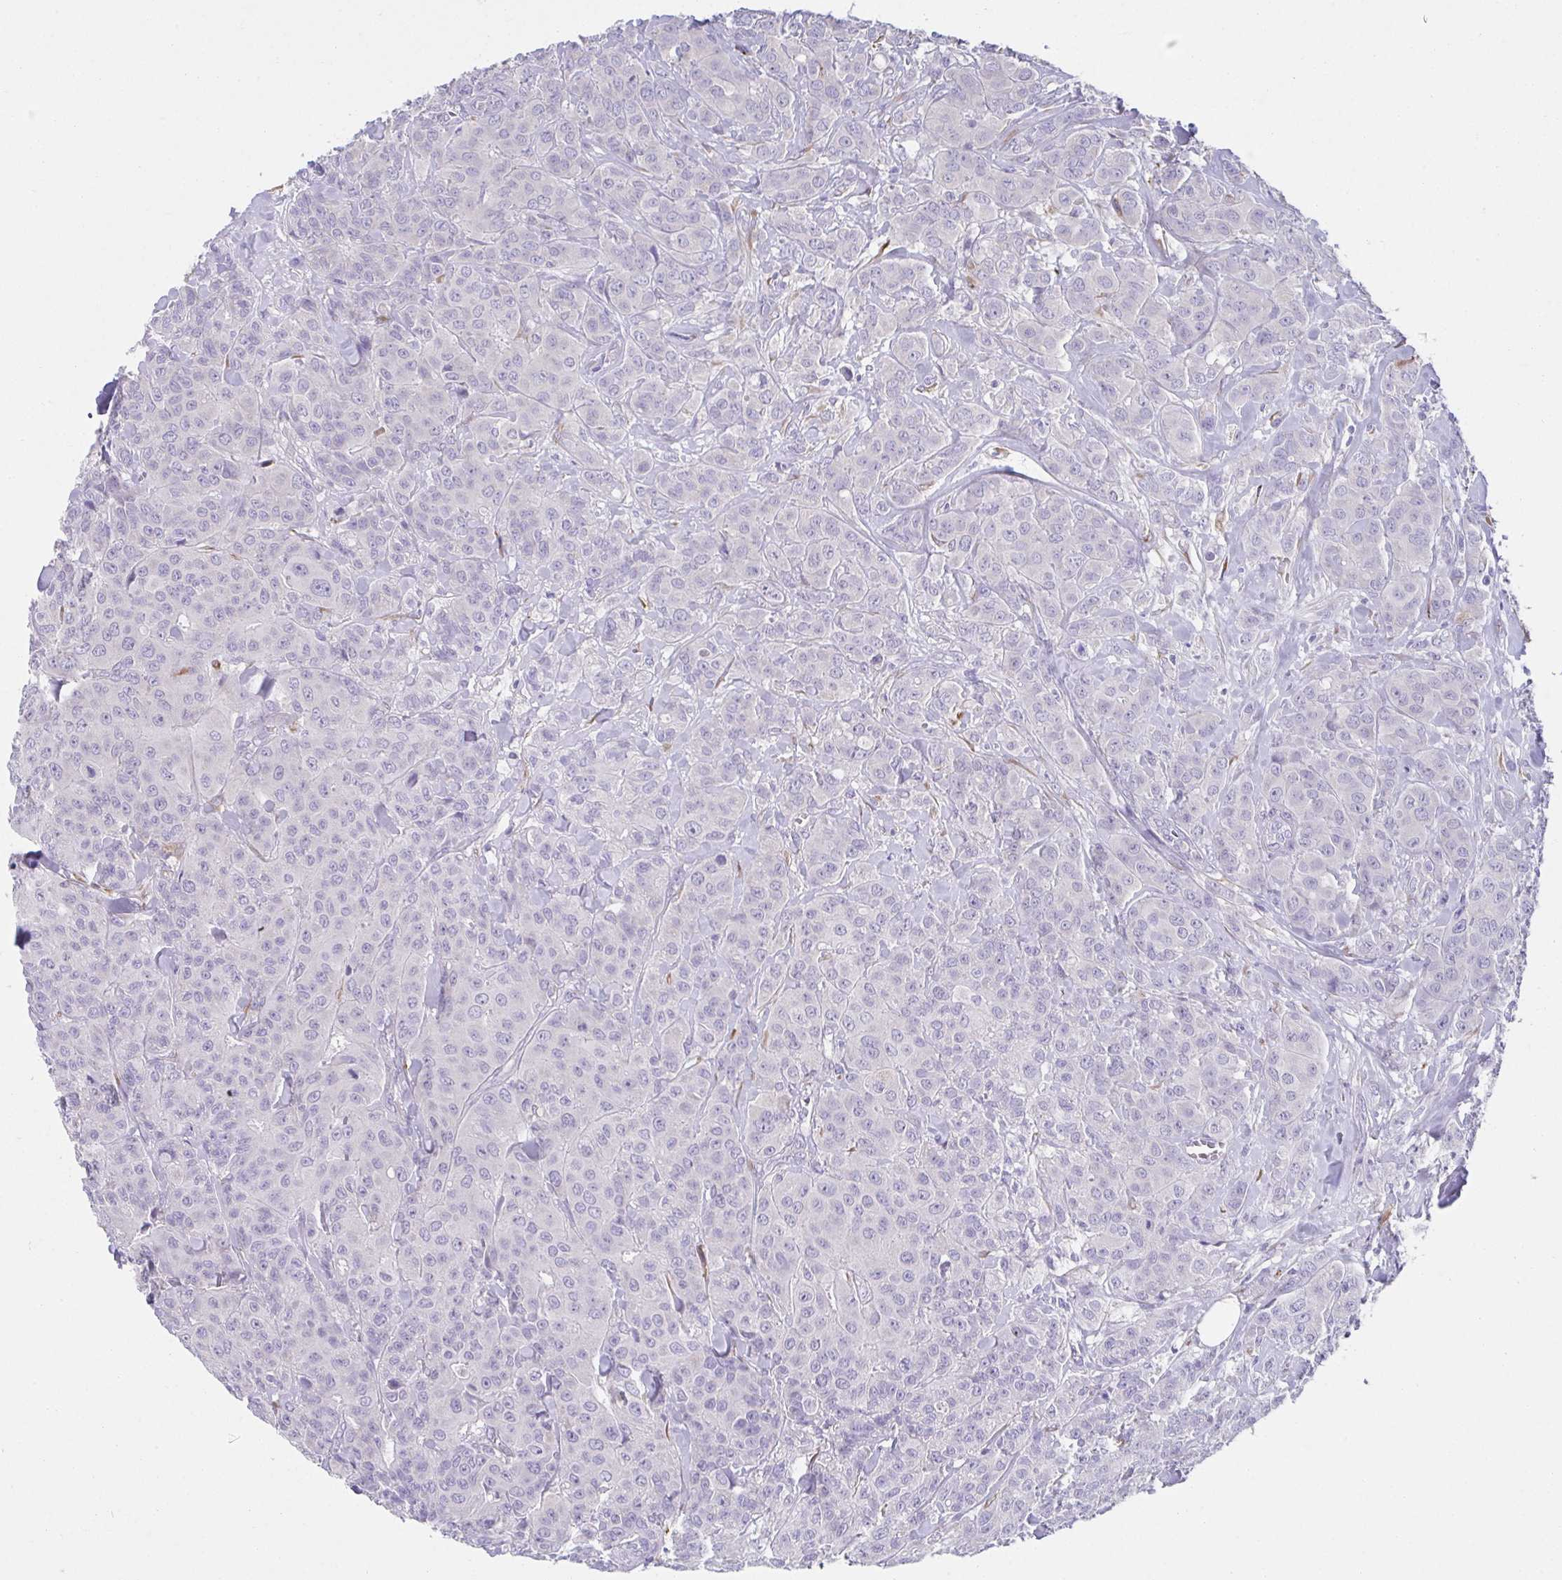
{"staining": {"intensity": "negative", "quantity": "none", "location": "none"}, "tissue": "breast cancer", "cell_type": "Tumor cells", "image_type": "cancer", "snomed": [{"axis": "morphology", "description": "Normal tissue, NOS"}, {"axis": "morphology", "description": "Duct carcinoma"}, {"axis": "topography", "description": "Breast"}], "caption": "An immunohistochemistry (IHC) histopathology image of invasive ductal carcinoma (breast) is shown. There is no staining in tumor cells of invasive ductal carcinoma (breast).", "gene": "CXCR1", "patient": {"sex": "female", "age": 43}}